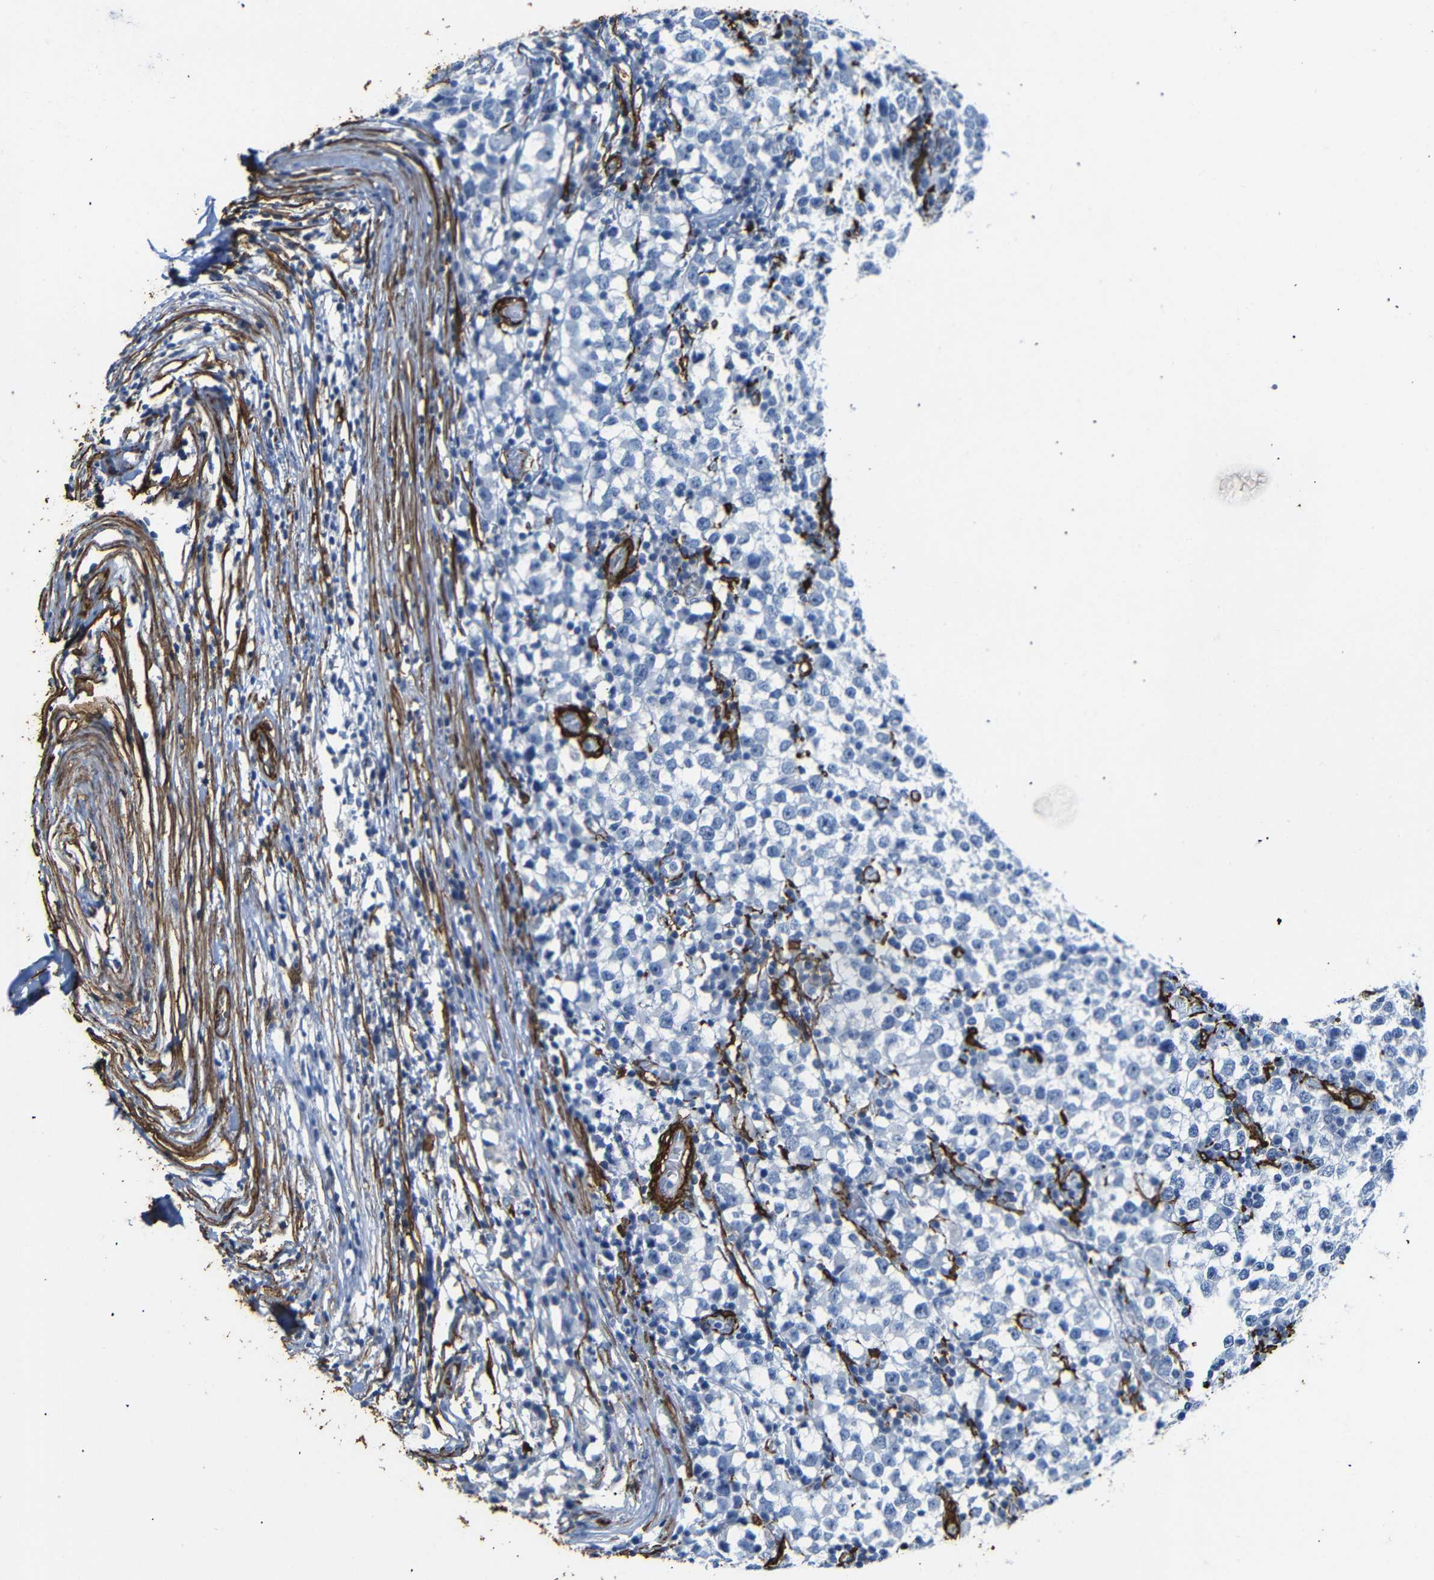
{"staining": {"intensity": "negative", "quantity": "none", "location": "none"}, "tissue": "testis cancer", "cell_type": "Tumor cells", "image_type": "cancer", "snomed": [{"axis": "morphology", "description": "Seminoma, NOS"}, {"axis": "topography", "description": "Testis"}], "caption": "The image demonstrates no significant staining in tumor cells of seminoma (testis).", "gene": "ACTA2", "patient": {"sex": "male", "age": 65}}